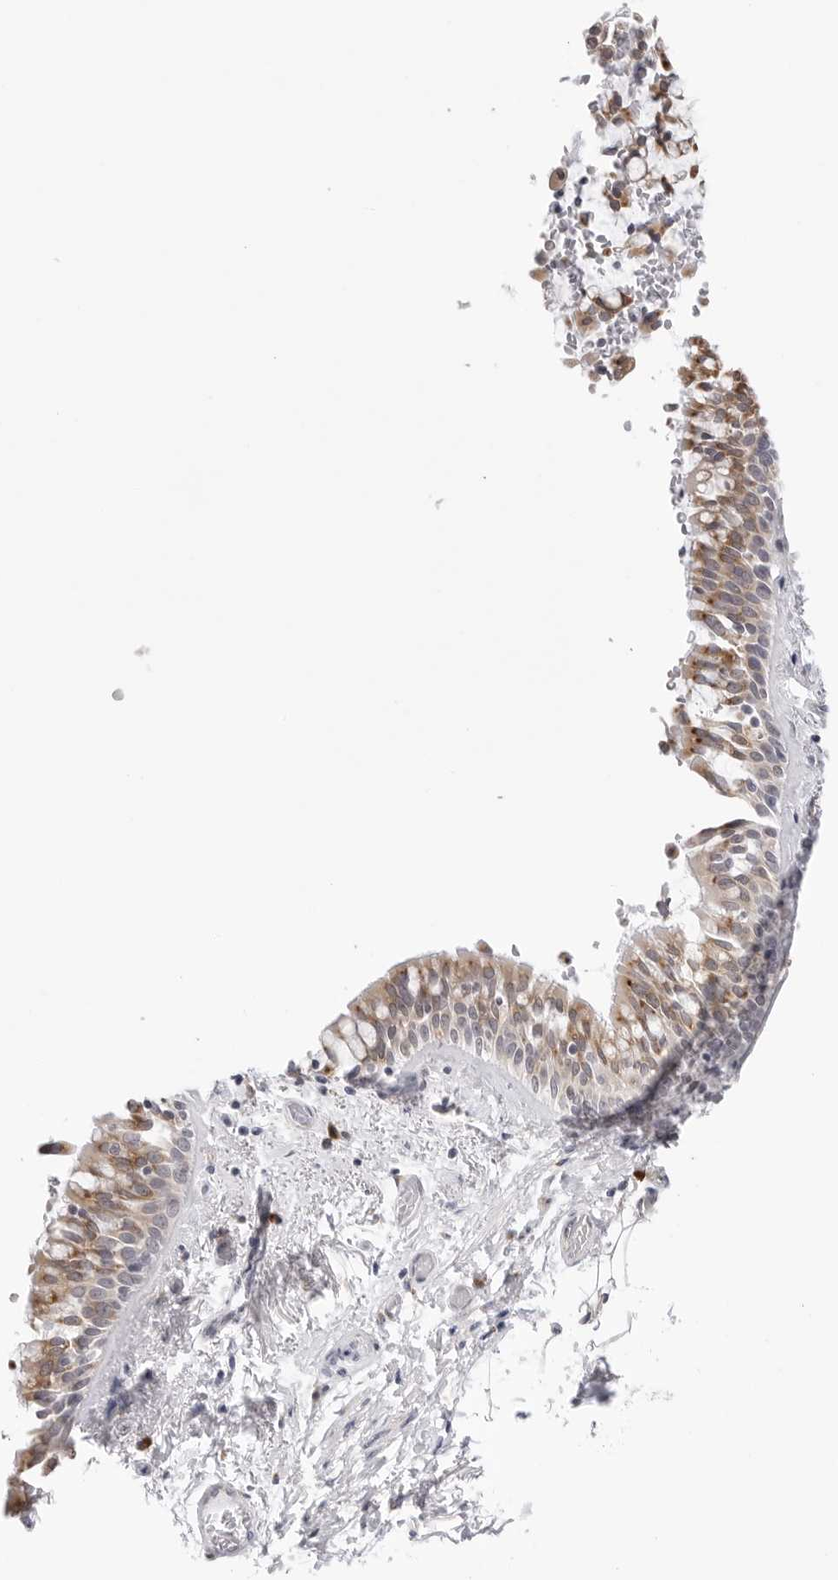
{"staining": {"intensity": "moderate", "quantity": "25%-75%", "location": "cytoplasmic/membranous"}, "tissue": "bronchus", "cell_type": "Respiratory epithelial cells", "image_type": "normal", "snomed": [{"axis": "morphology", "description": "Normal tissue, NOS"}, {"axis": "morphology", "description": "Inflammation, NOS"}, {"axis": "topography", "description": "Cartilage tissue"}, {"axis": "topography", "description": "Bronchus"}, {"axis": "topography", "description": "Lung"}], "caption": "Brown immunohistochemical staining in normal human bronchus demonstrates moderate cytoplasmic/membranous positivity in approximately 25%-75% of respiratory epithelial cells.", "gene": "RPN1", "patient": {"sex": "female", "age": 64}}